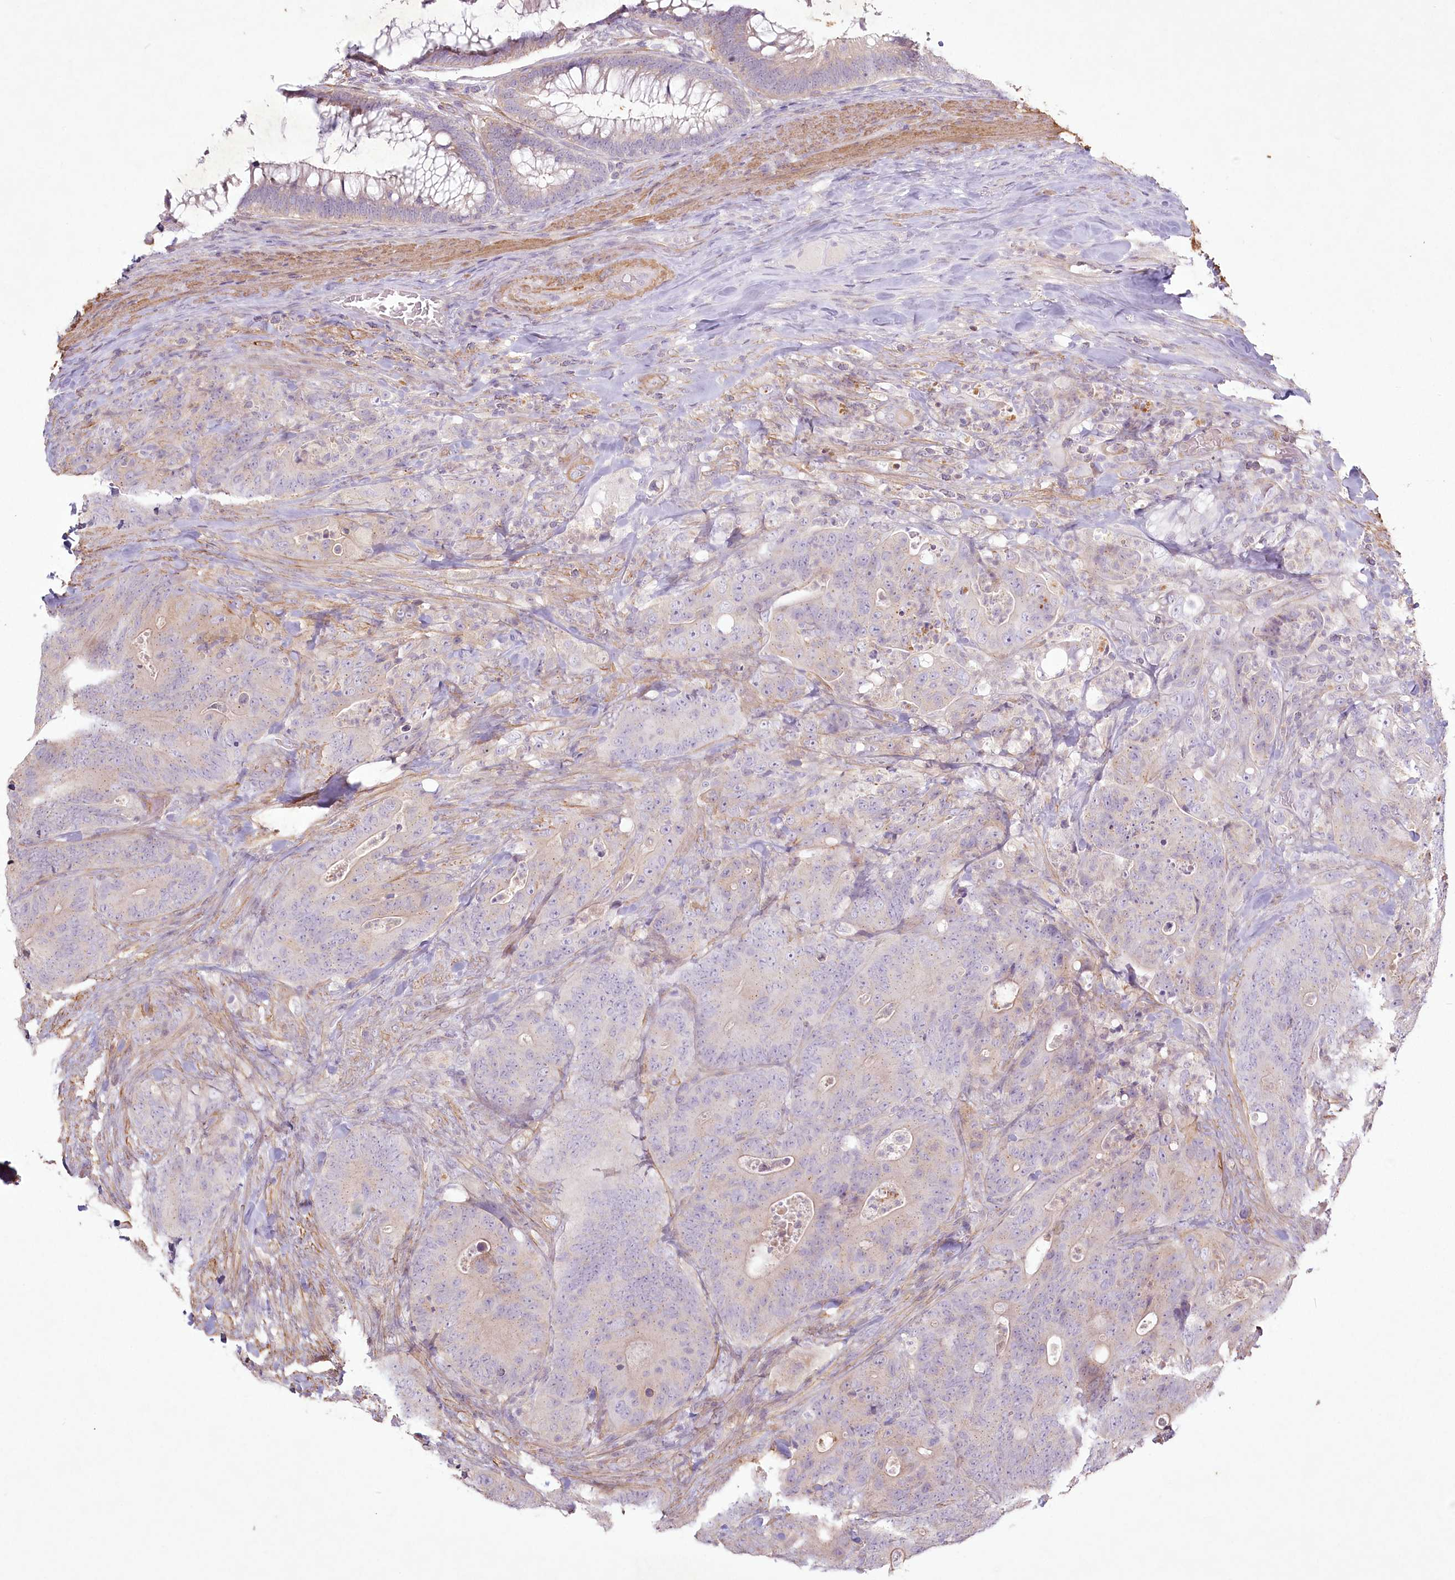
{"staining": {"intensity": "negative", "quantity": "none", "location": "none"}, "tissue": "colorectal cancer", "cell_type": "Tumor cells", "image_type": "cancer", "snomed": [{"axis": "morphology", "description": "Normal tissue, NOS"}, {"axis": "topography", "description": "Colon"}], "caption": "High magnification brightfield microscopy of colorectal cancer stained with DAB (3,3'-diaminobenzidine) (brown) and counterstained with hematoxylin (blue): tumor cells show no significant staining.", "gene": "INPP4B", "patient": {"sex": "female", "age": 82}}